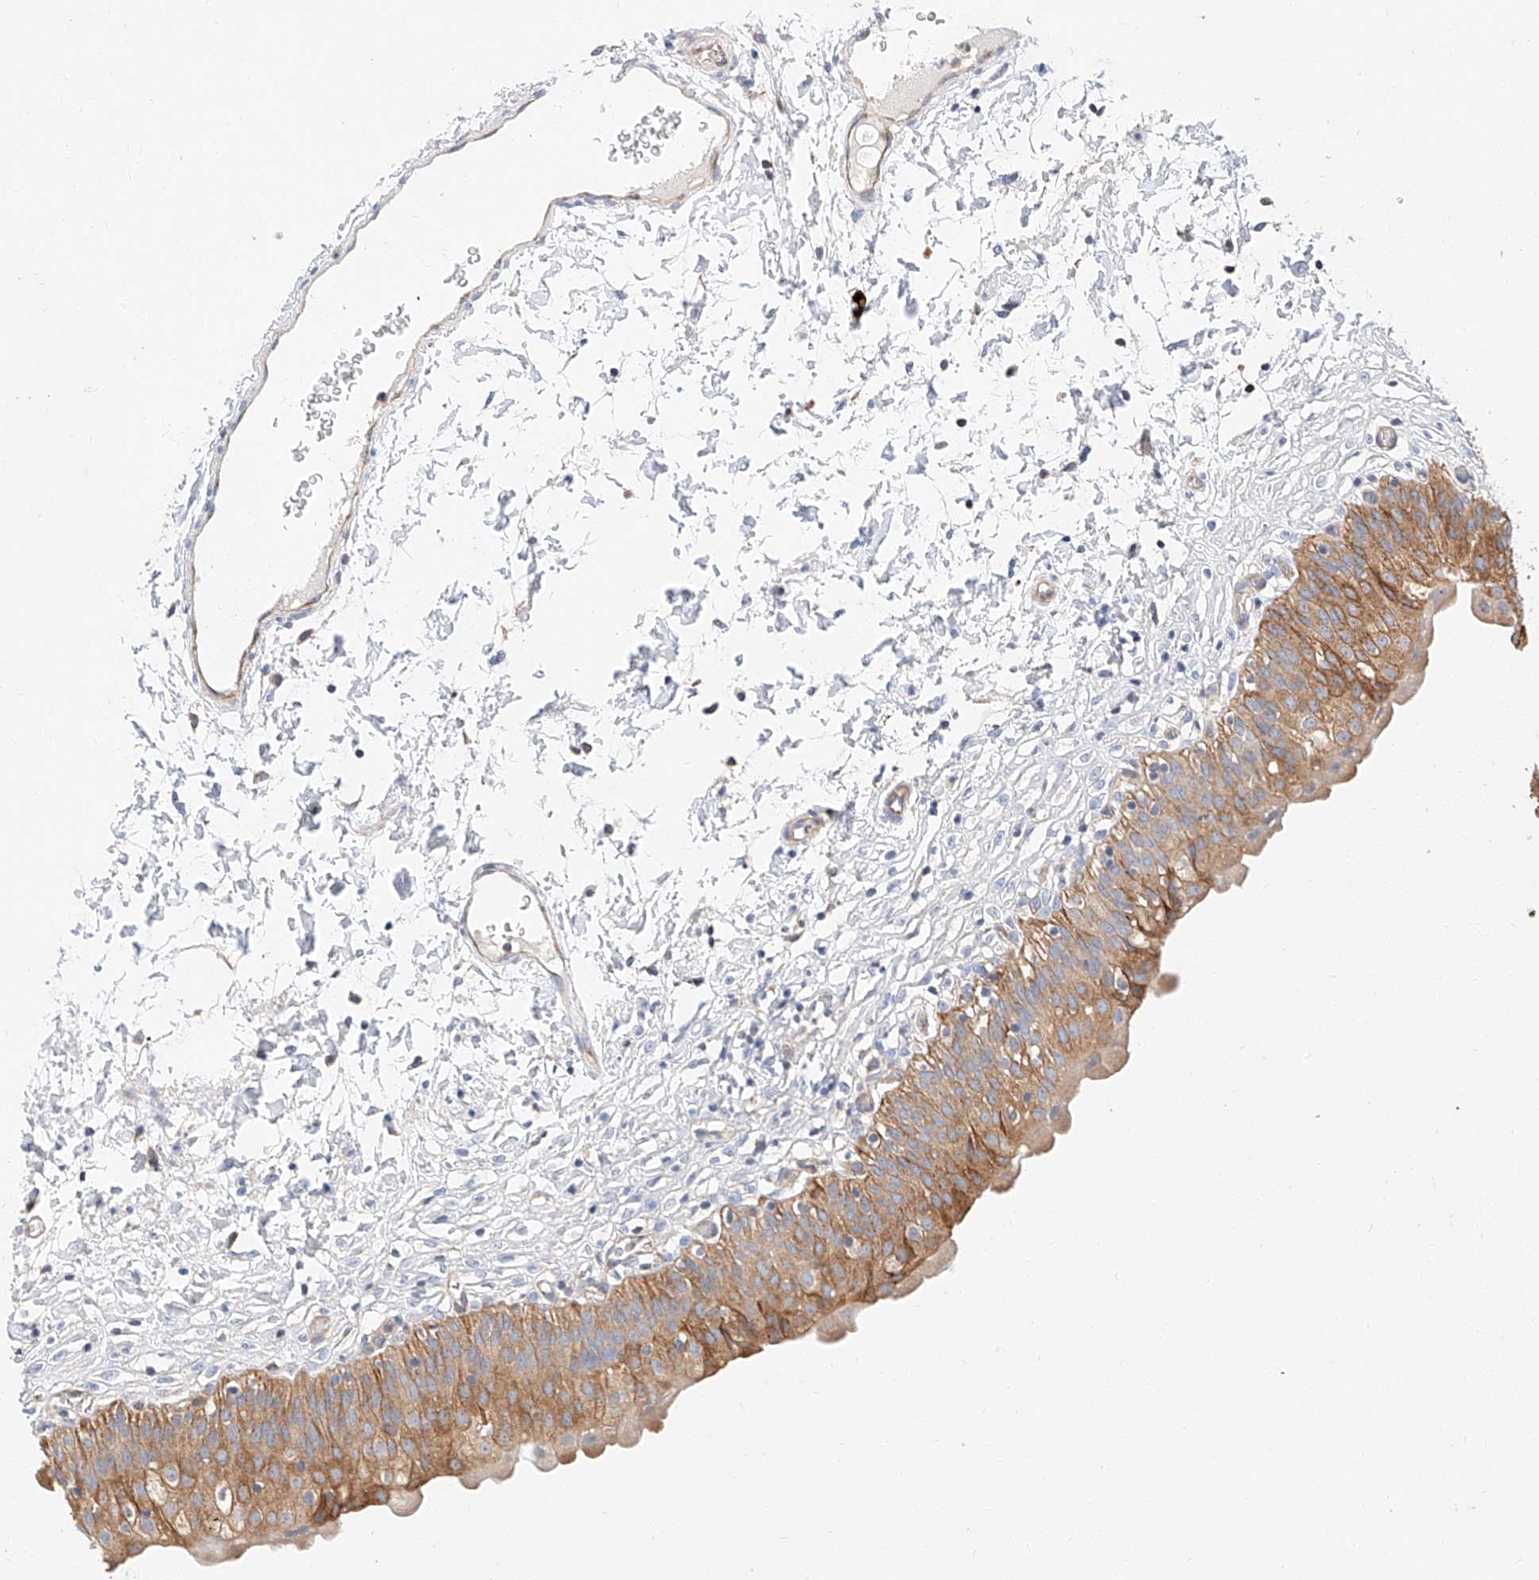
{"staining": {"intensity": "strong", "quantity": ">75%", "location": "cytoplasmic/membranous"}, "tissue": "urinary bladder", "cell_type": "Urothelial cells", "image_type": "normal", "snomed": [{"axis": "morphology", "description": "Normal tissue, NOS"}, {"axis": "topography", "description": "Urinary bladder"}], "caption": "High-magnification brightfield microscopy of unremarkable urinary bladder stained with DAB (3,3'-diaminobenzidine) (brown) and counterstained with hematoxylin (blue). urothelial cells exhibit strong cytoplasmic/membranous staining is present in about>75% of cells.", "gene": "GLMN", "patient": {"sex": "male", "age": 55}}